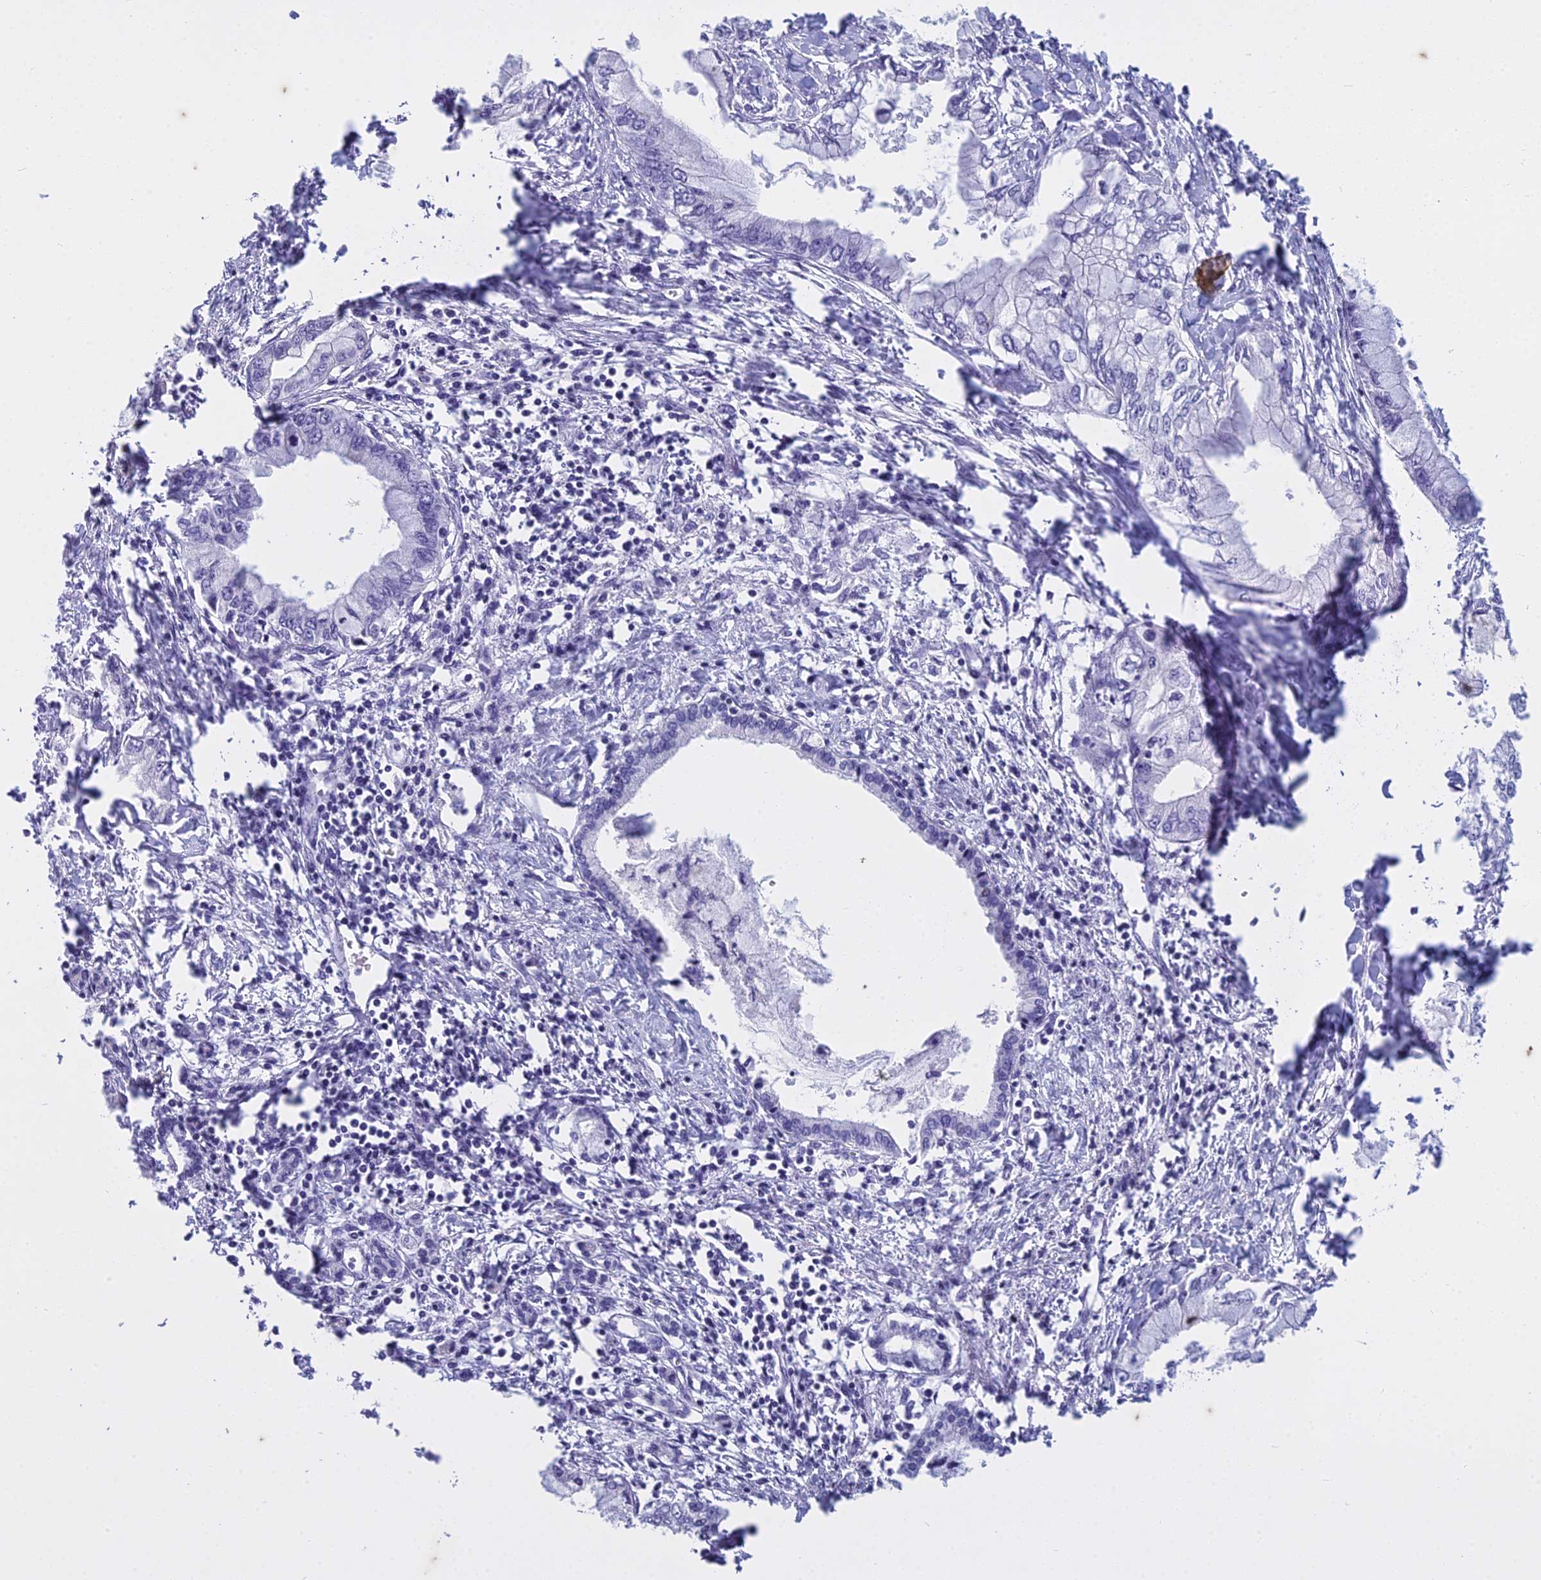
{"staining": {"intensity": "negative", "quantity": "none", "location": "none"}, "tissue": "pancreatic cancer", "cell_type": "Tumor cells", "image_type": "cancer", "snomed": [{"axis": "morphology", "description": "Adenocarcinoma, NOS"}, {"axis": "topography", "description": "Pancreas"}], "caption": "An image of human pancreatic adenocarcinoma is negative for staining in tumor cells.", "gene": "HMGB4", "patient": {"sex": "male", "age": 48}}